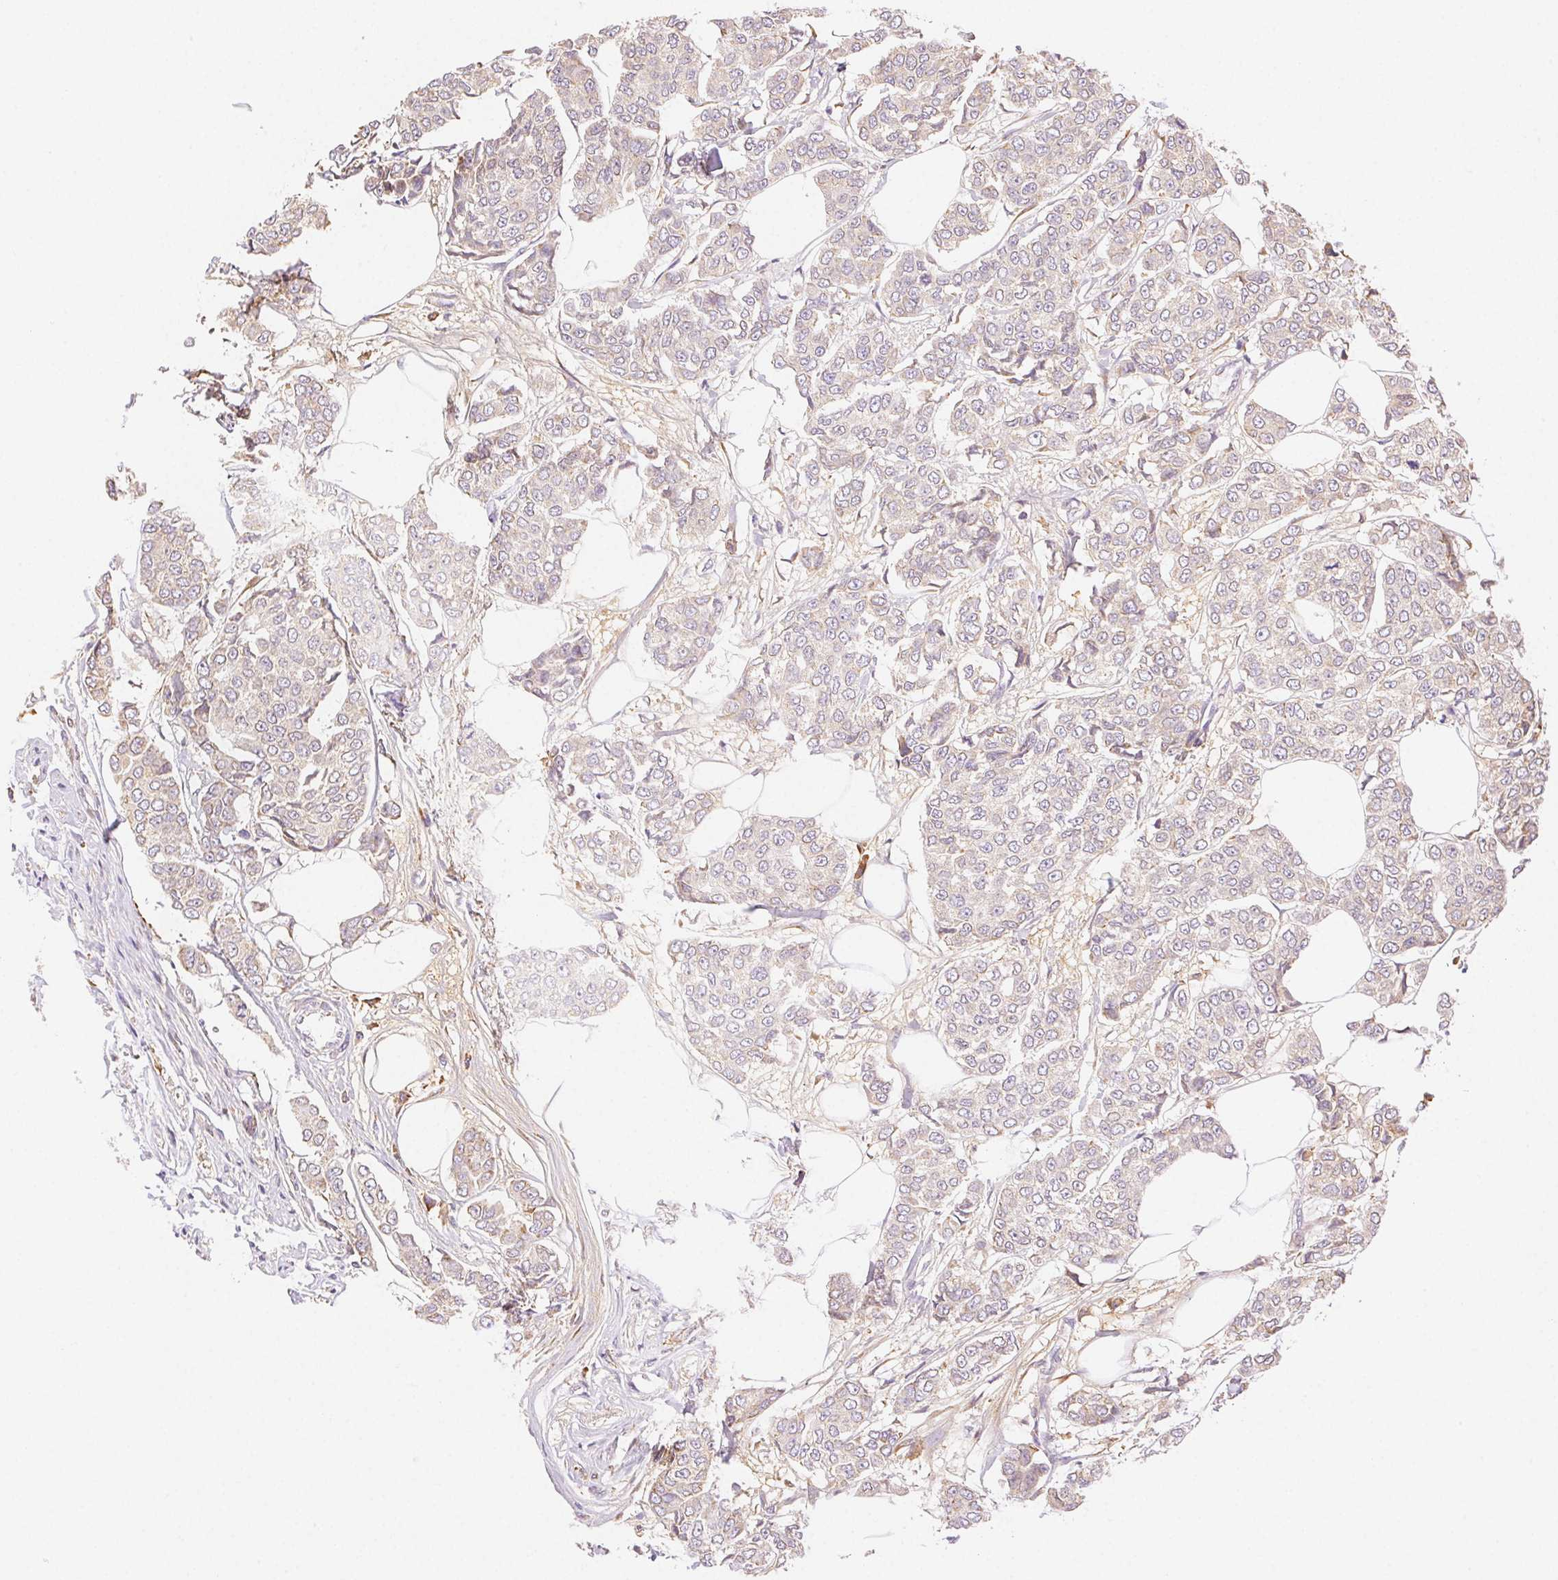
{"staining": {"intensity": "weak", "quantity": "<25%", "location": "cytoplasmic/membranous"}, "tissue": "breast cancer", "cell_type": "Tumor cells", "image_type": "cancer", "snomed": [{"axis": "morphology", "description": "Duct carcinoma"}, {"axis": "topography", "description": "Breast"}], "caption": "Protein analysis of intraductal carcinoma (breast) displays no significant expression in tumor cells.", "gene": "ENTREP1", "patient": {"sex": "female", "age": 94}}